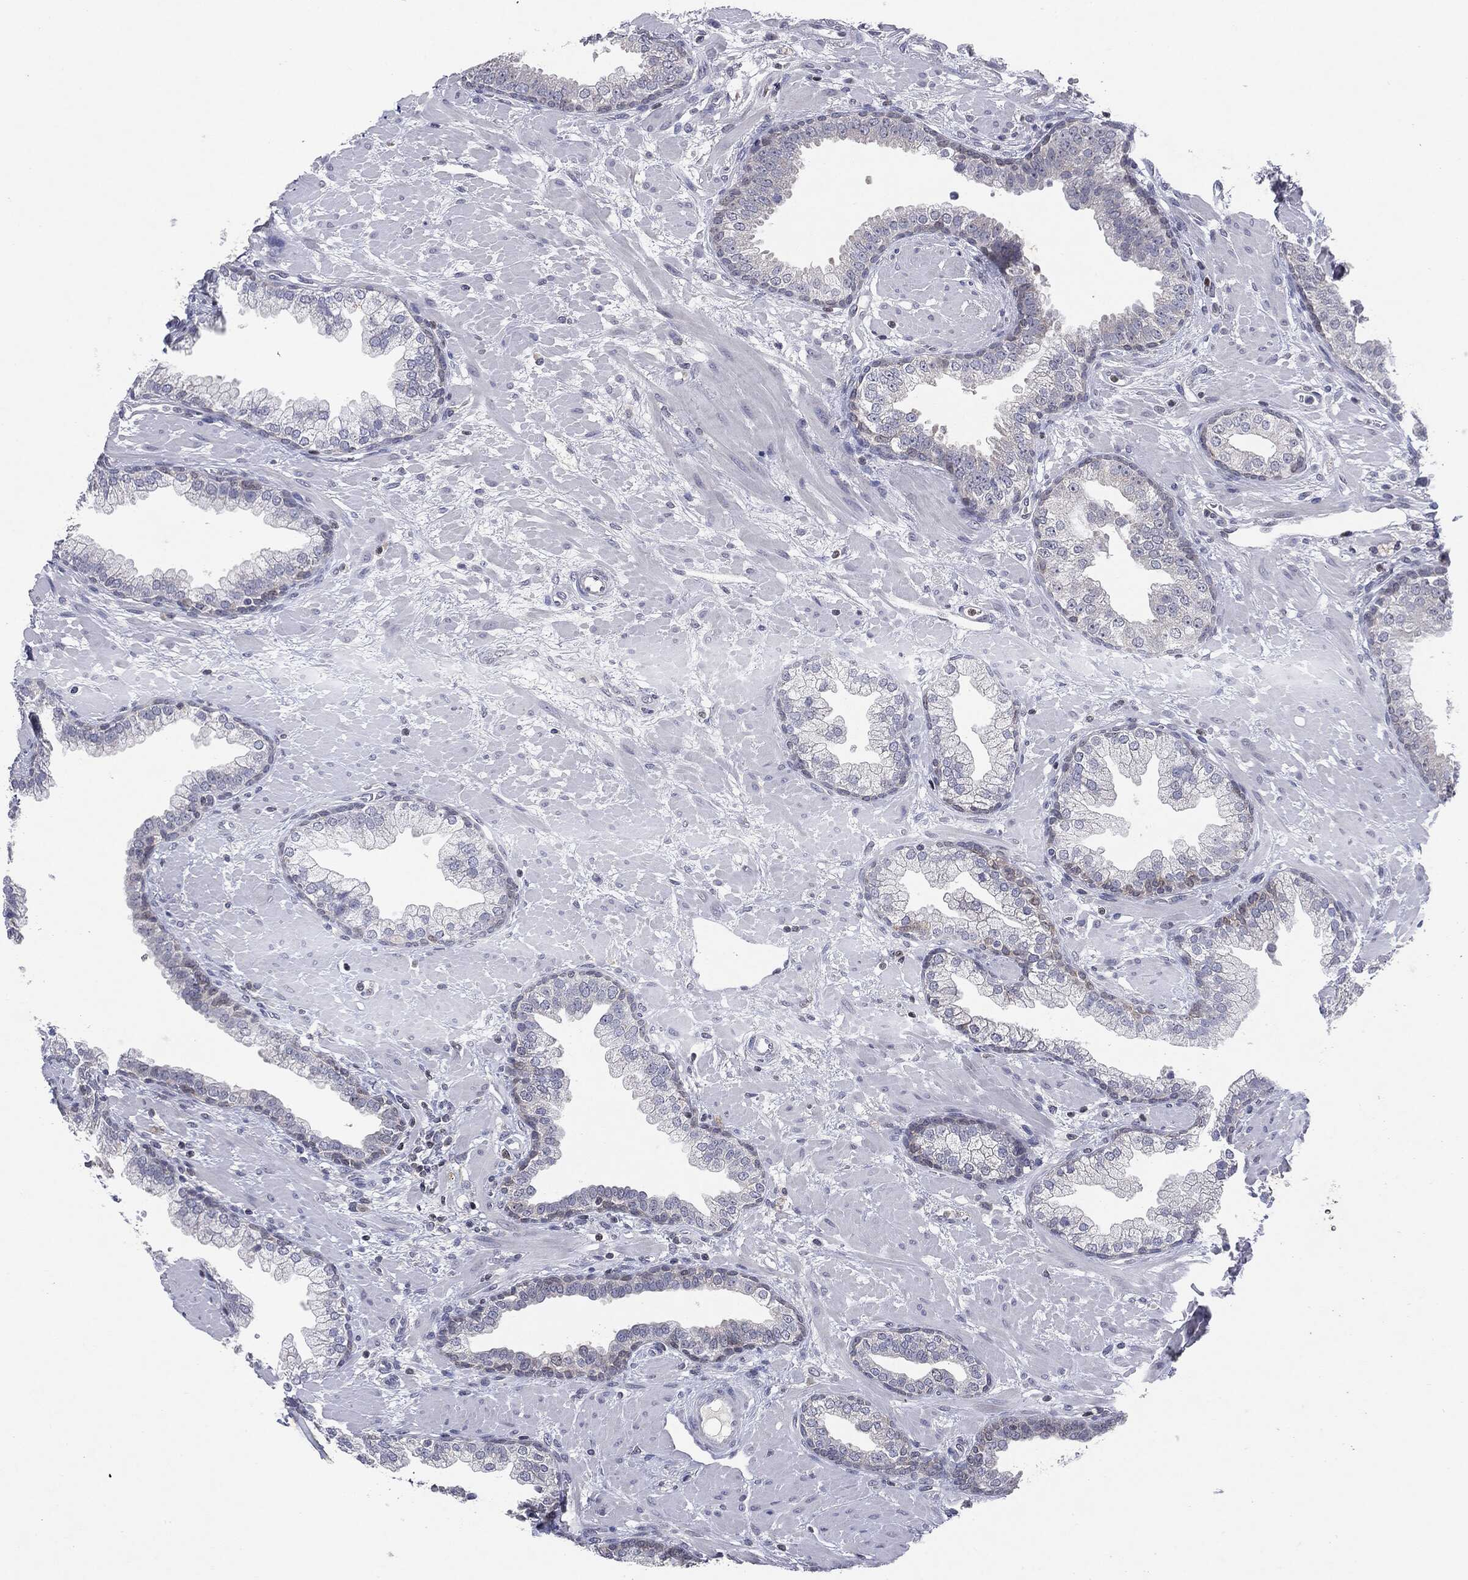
{"staining": {"intensity": "negative", "quantity": "none", "location": "none"}, "tissue": "prostate", "cell_type": "Glandular cells", "image_type": "normal", "snomed": [{"axis": "morphology", "description": "Normal tissue, NOS"}, {"axis": "topography", "description": "Prostate"}], "caption": "The histopathology image displays no staining of glandular cells in unremarkable prostate.", "gene": "KIF2C", "patient": {"sex": "male", "age": 63}}